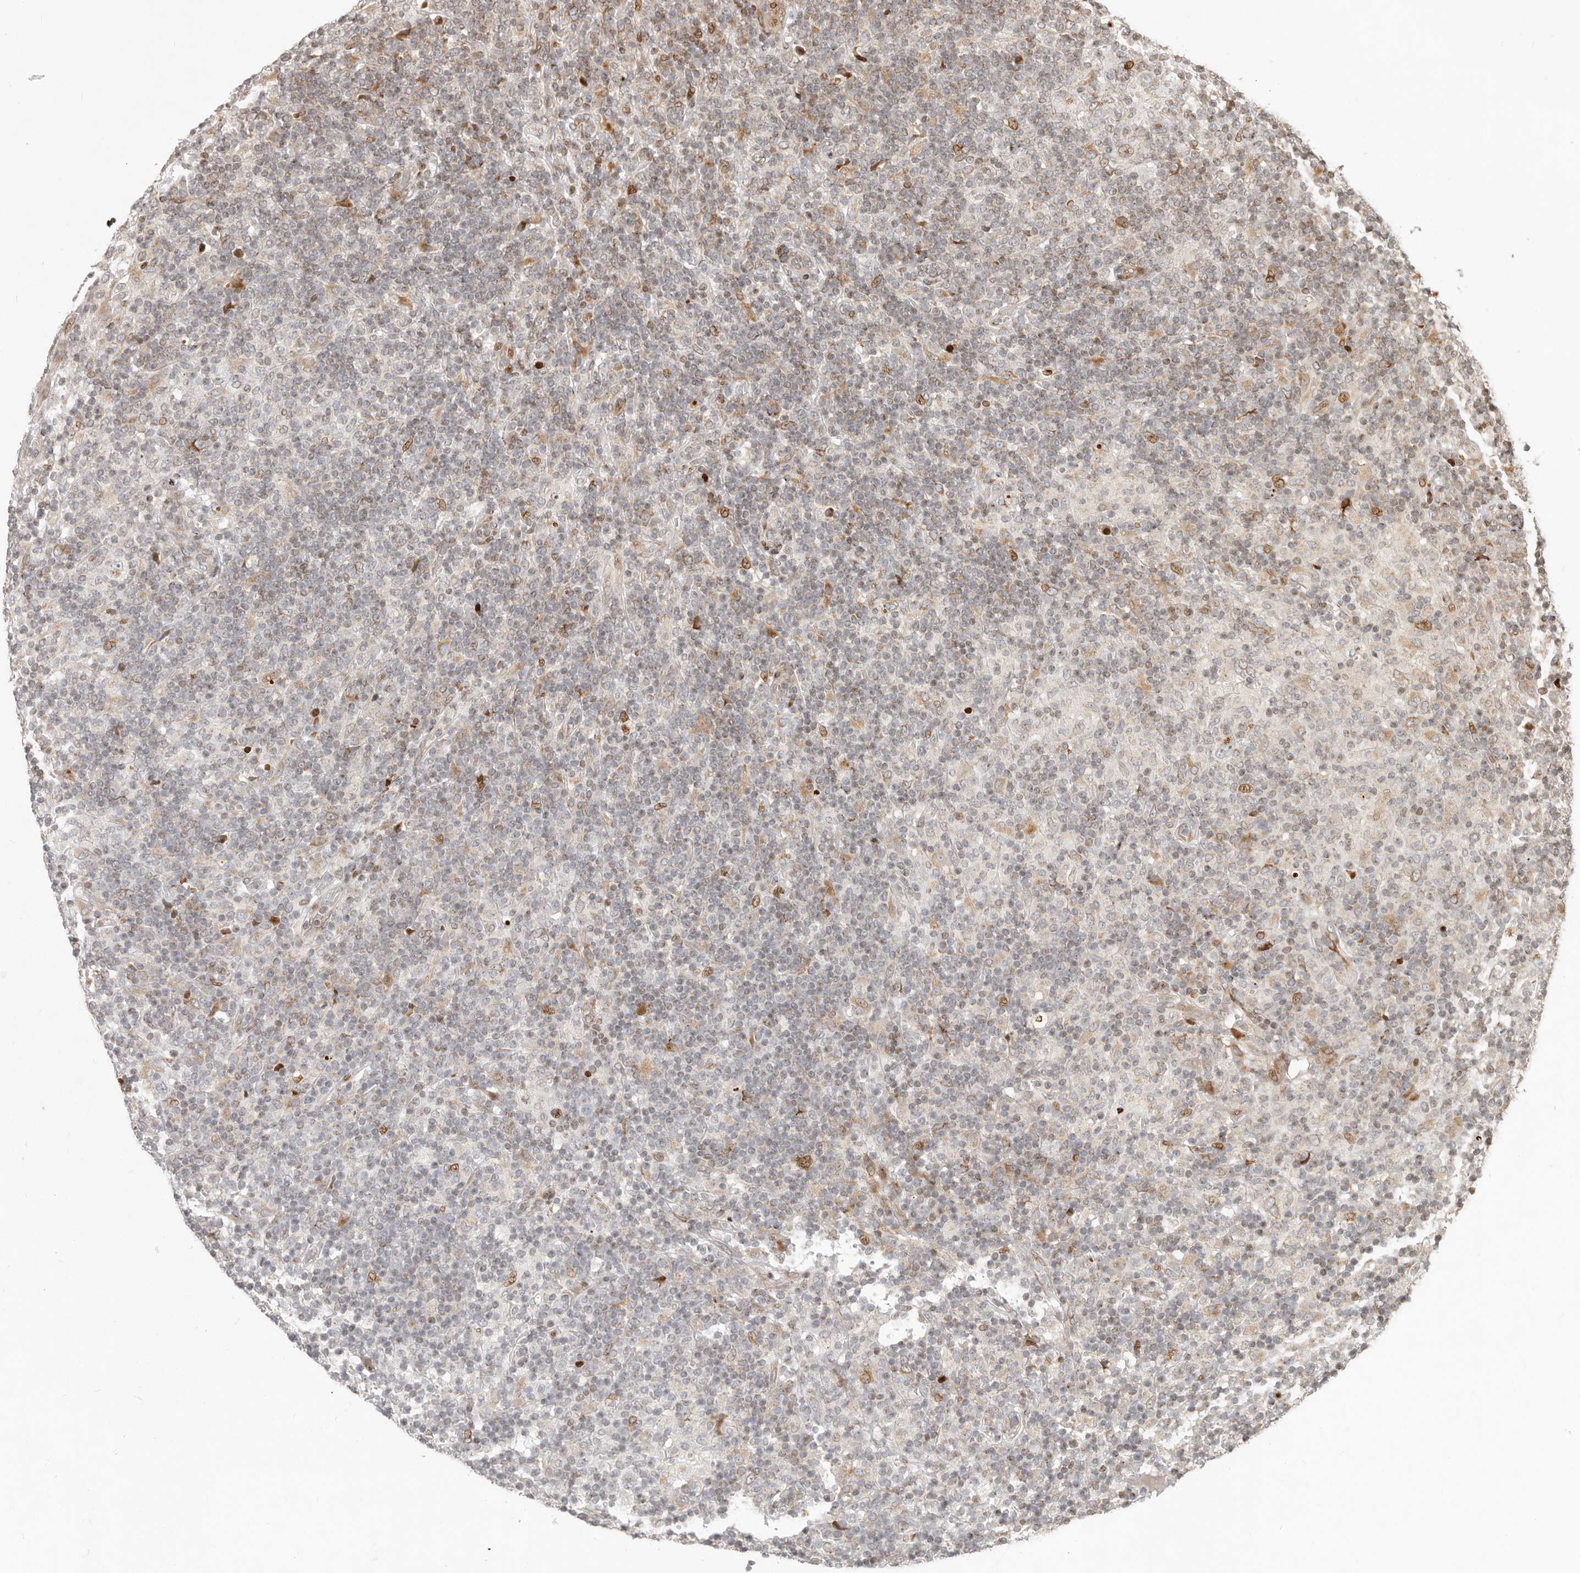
{"staining": {"intensity": "moderate", "quantity": "25%-75%", "location": "cytoplasmic/membranous,nuclear"}, "tissue": "lymphoma", "cell_type": "Tumor cells", "image_type": "cancer", "snomed": [{"axis": "morphology", "description": "Hodgkin's disease, NOS"}, {"axis": "topography", "description": "Lymph node"}], "caption": "Hodgkin's disease stained with IHC shows moderate cytoplasmic/membranous and nuclear expression in about 25%-75% of tumor cells.", "gene": "TRIM4", "patient": {"sex": "male", "age": 70}}